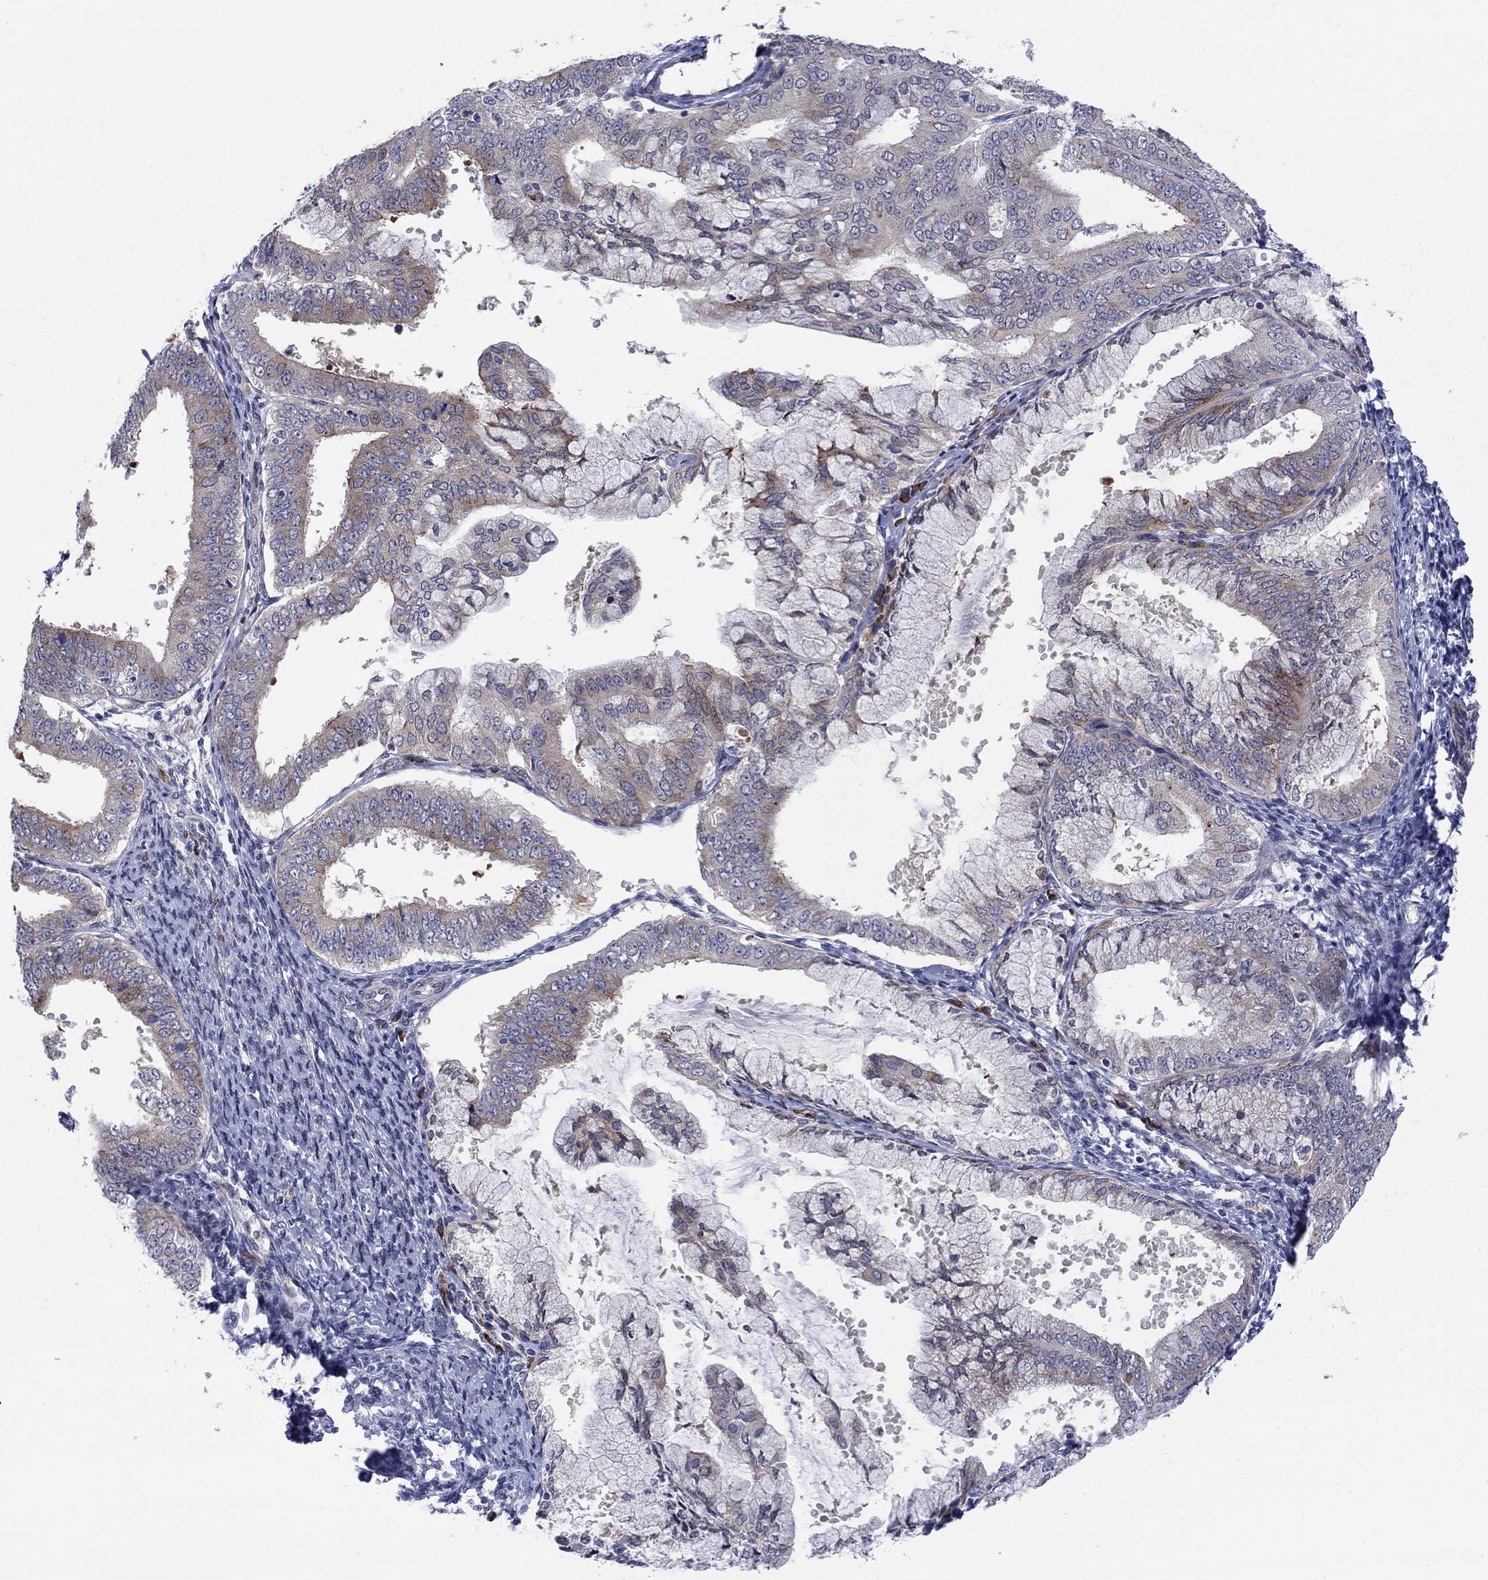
{"staining": {"intensity": "moderate", "quantity": "25%-75%", "location": "cytoplasmic/membranous"}, "tissue": "endometrial cancer", "cell_type": "Tumor cells", "image_type": "cancer", "snomed": [{"axis": "morphology", "description": "Adenocarcinoma, NOS"}, {"axis": "topography", "description": "Endometrium"}], "caption": "Human adenocarcinoma (endometrial) stained with a brown dye demonstrates moderate cytoplasmic/membranous positive staining in about 25%-75% of tumor cells.", "gene": "TTC21B", "patient": {"sex": "female", "age": 63}}